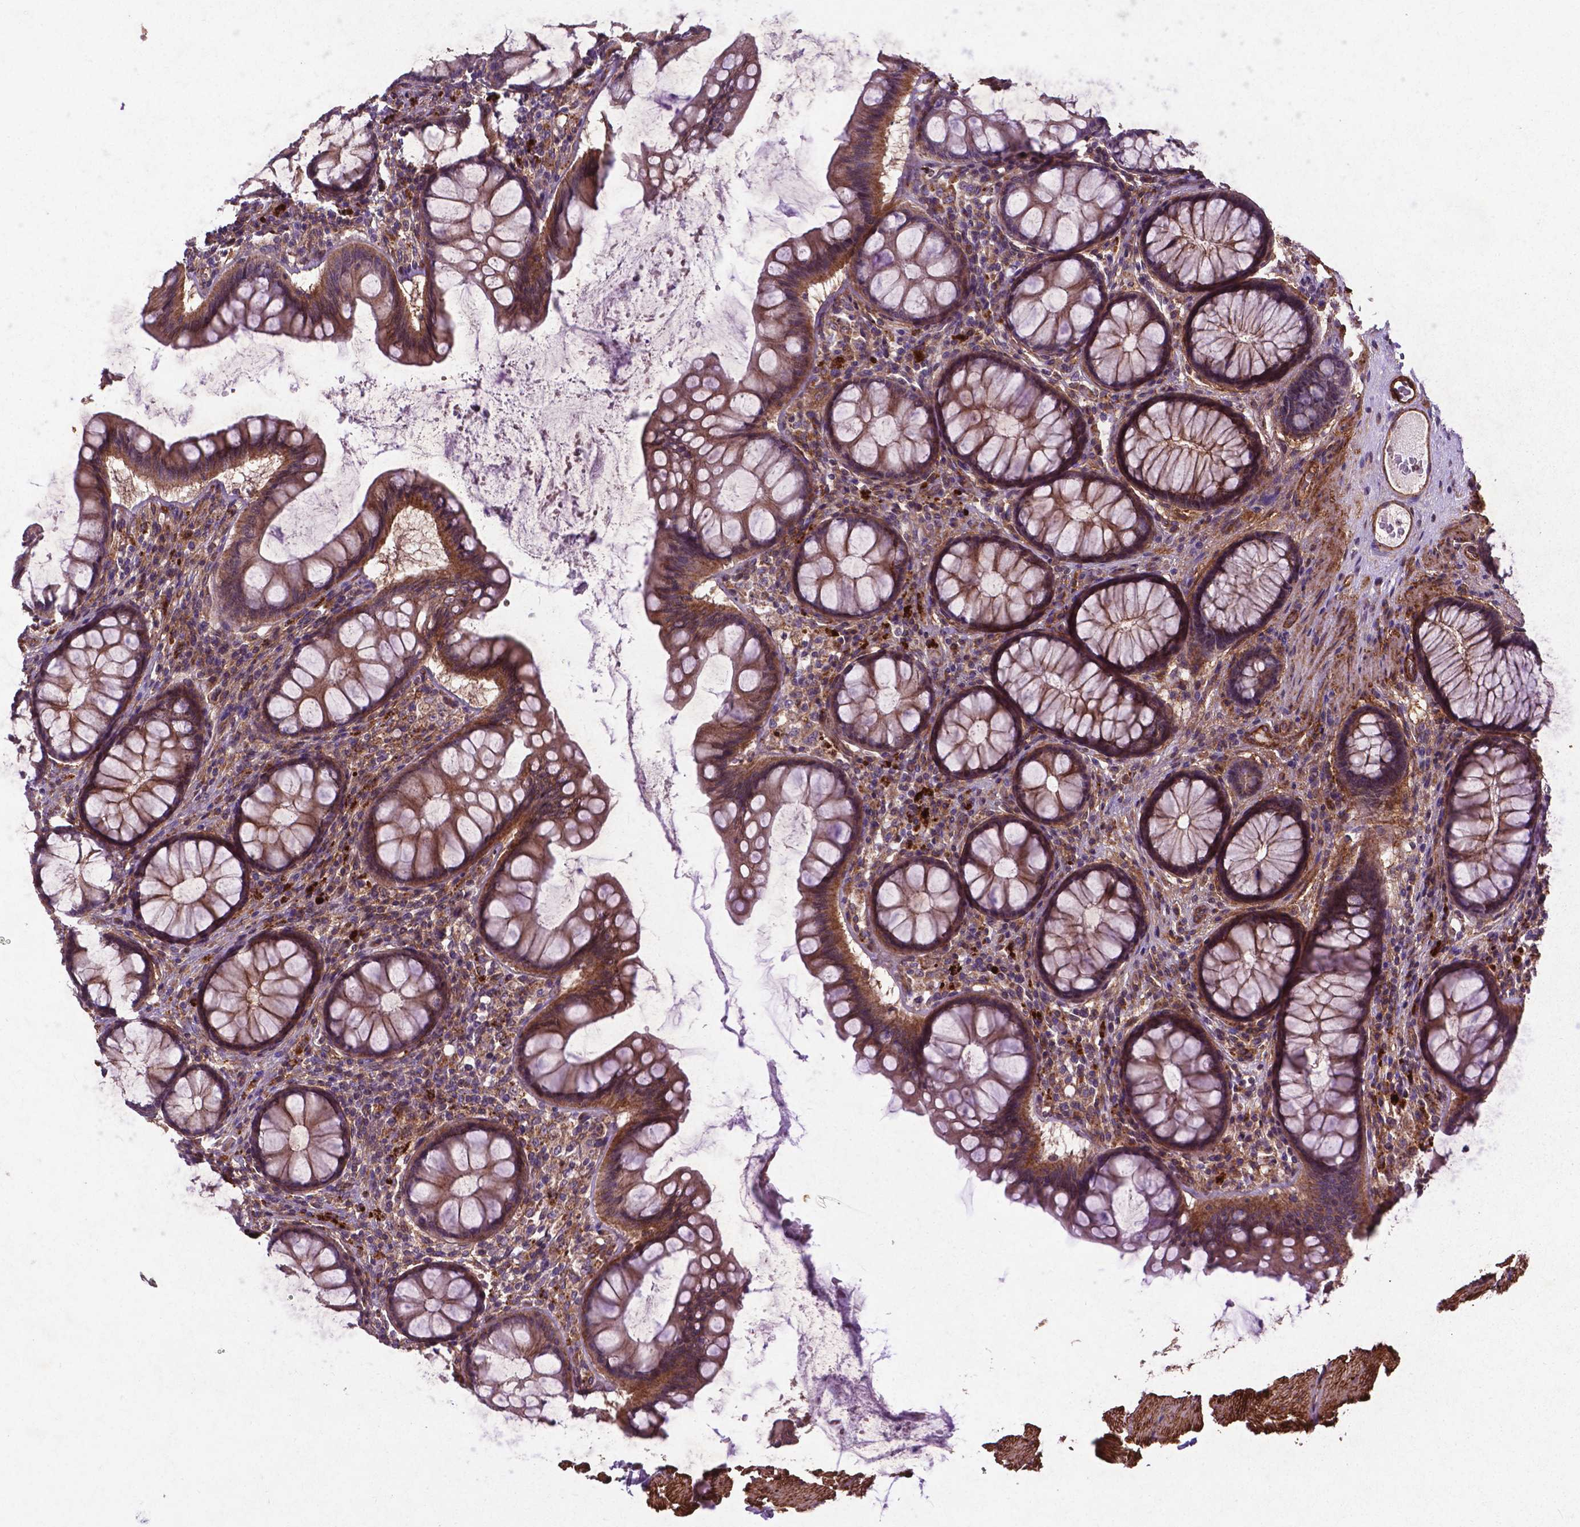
{"staining": {"intensity": "moderate", "quantity": ">75%", "location": "cytoplasmic/membranous"}, "tissue": "colon", "cell_type": "Endothelial cells", "image_type": "normal", "snomed": [{"axis": "morphology", "description": "Normal tissue, NOS"}, {"axis": "topography", "description": "Colon"}], "caption": "High-magnification brightfield microscopy of benign colon stained with DAB (brown) and counterstained with hematoxylin (blue). endothelial cells exhibit moderate cytoplasmic/membranous staining is identified in about>75% of cells. The protein is shown in brown color, while the nuclei are stained blue.", "gene": "RRAS", "patient": {"sex": "female", "age": 65}}